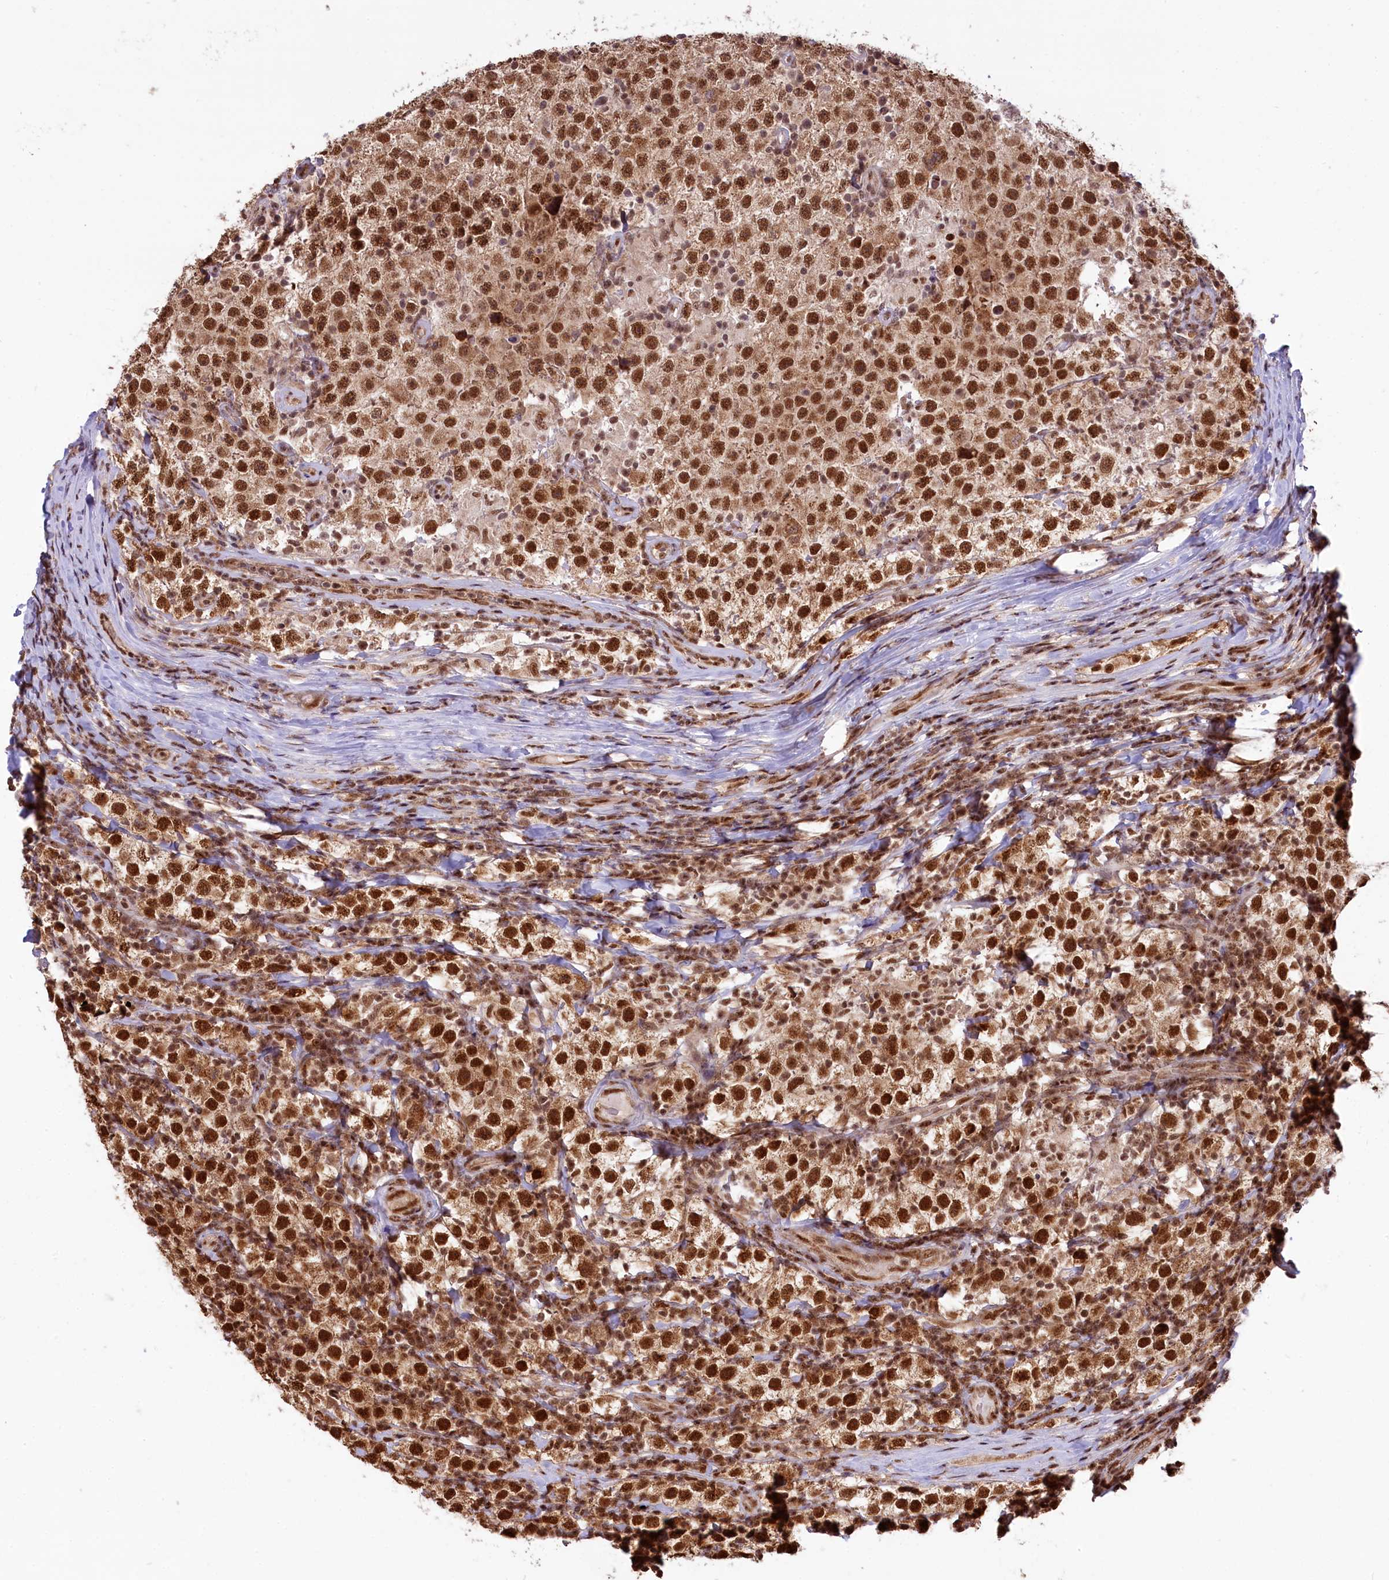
{"staining": {"intensity": "strong", "quantity": ">75%", "location": "cytoplasmic/membranous,nuclear"}, "tissue": "testis cancer", "cell_type": "Tumor cells", "image_type": "cancer", "snomed": [{"axis": "morphology", "description": "Normal tissue, NOS"}, {"axis": "morphology", "description": "Urothelial carcinoma, High grade"}, {"axis": "morphology", "description": "Seminoma, NOS"}, {"axis": "morphology", "description": "Carcinoma, Embryonal, NOS"}, {"axis": "topography", "description": "Urinary bladder"}, {"axis": "topography", "description": "Testis"}], "caption": "Strong cytoplasmic/membranous and nuclear protein expression is present in about >75% of tumor cells in testis cancer (embryonal carcinoma).", "gene": "CARD8", "patient": {"sex": "male", "age": 41}}